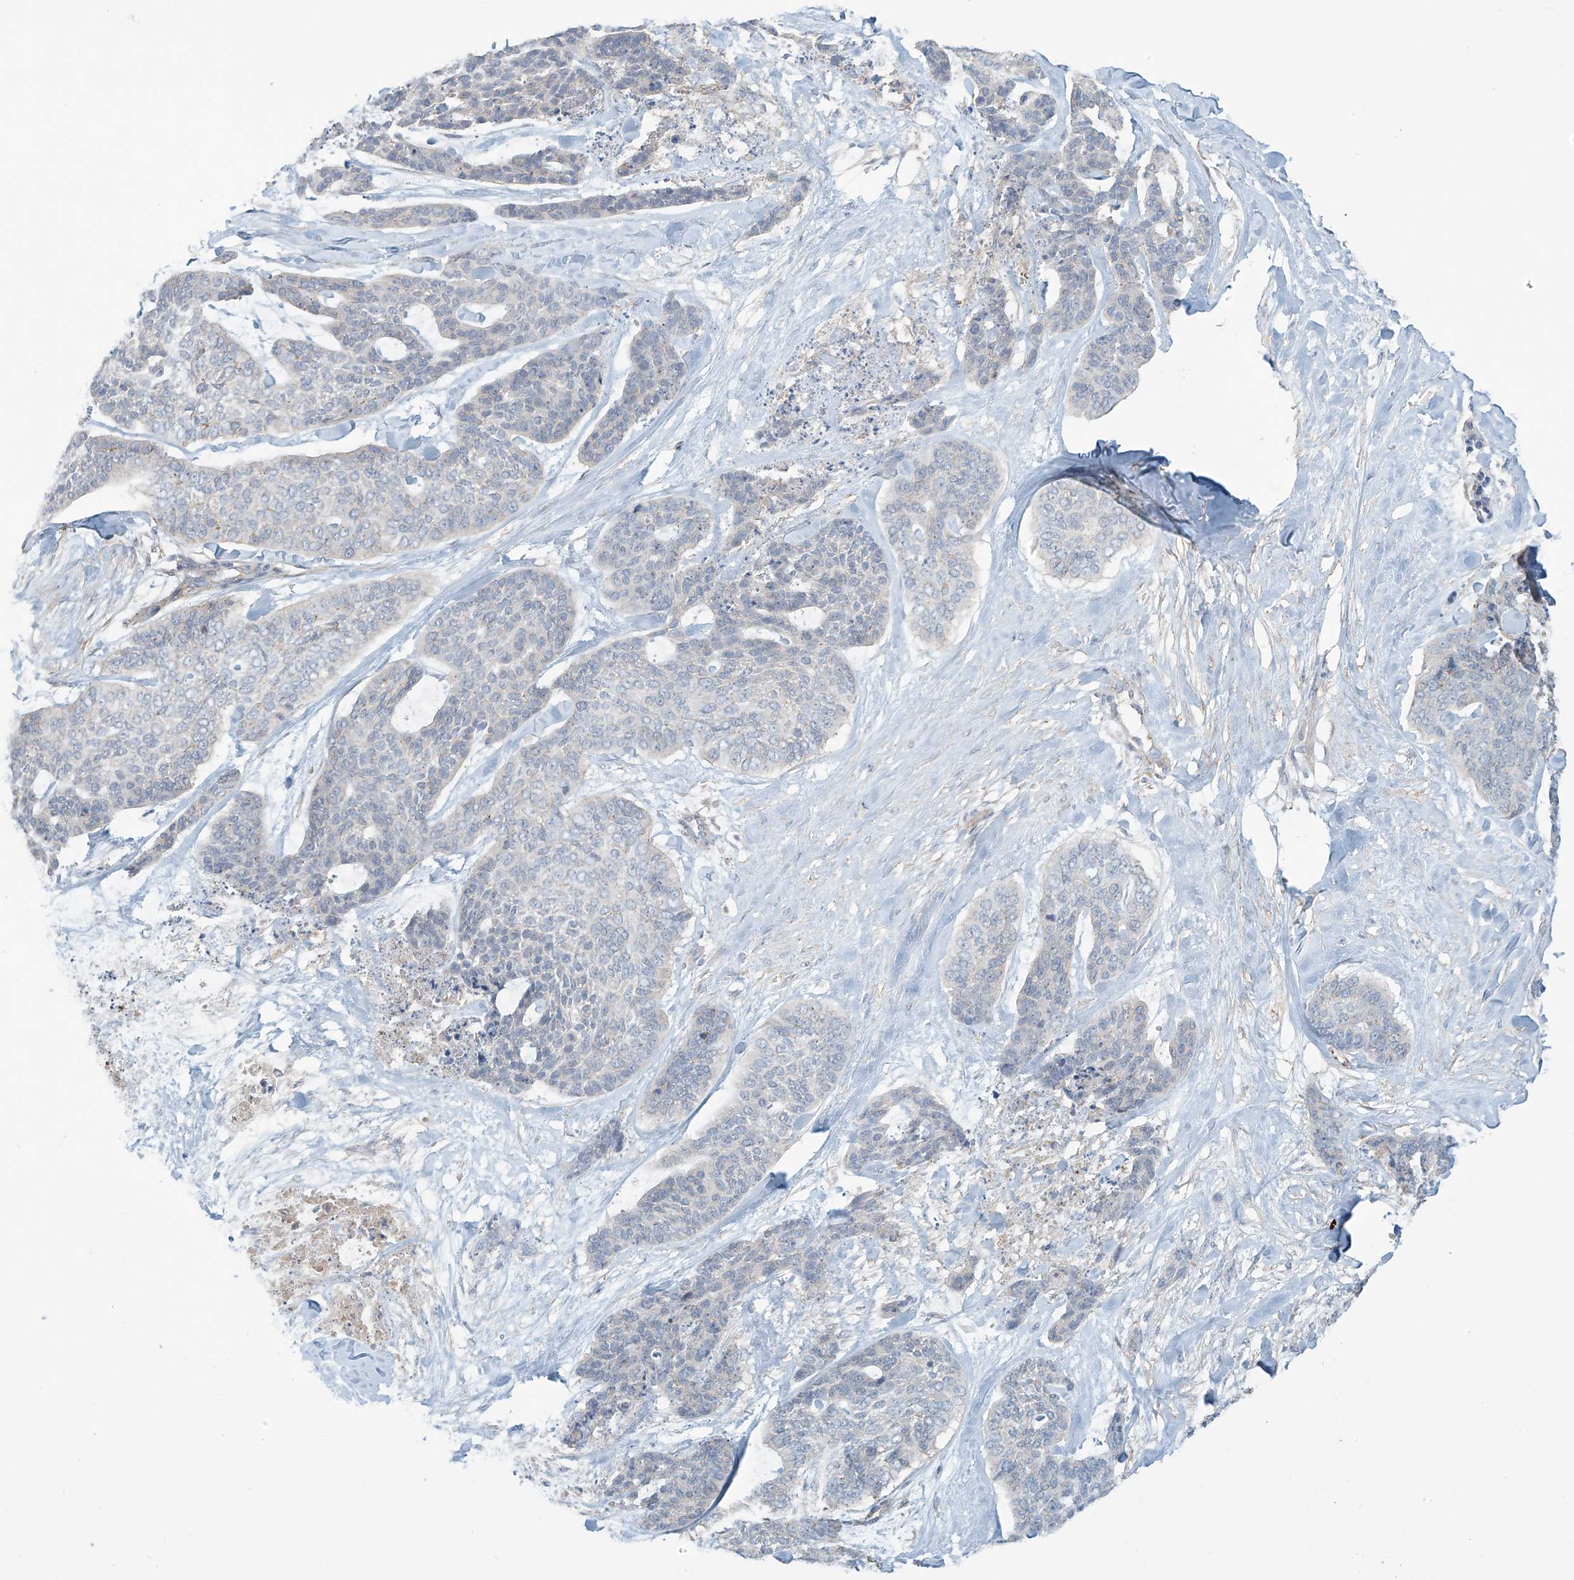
{"staining": {"intensity": "negative", "quantity": "none", "location": "none"}, "tissue": "skin cancer", "cell_type": "Tumor cells", "image_type": "cancer", "snomed": [{"axis": "morphology", "description": "Basal cell carcinoma"}, {"axis": "topography", "description": "Skin"}], "caption": "DAB immunohistochemical staining of human skin basal cell carcinoma demonstrates no significant staining in tumor cells.", "gene": "SLC9A2", "patient": {"sex": "female", "age": 64}}